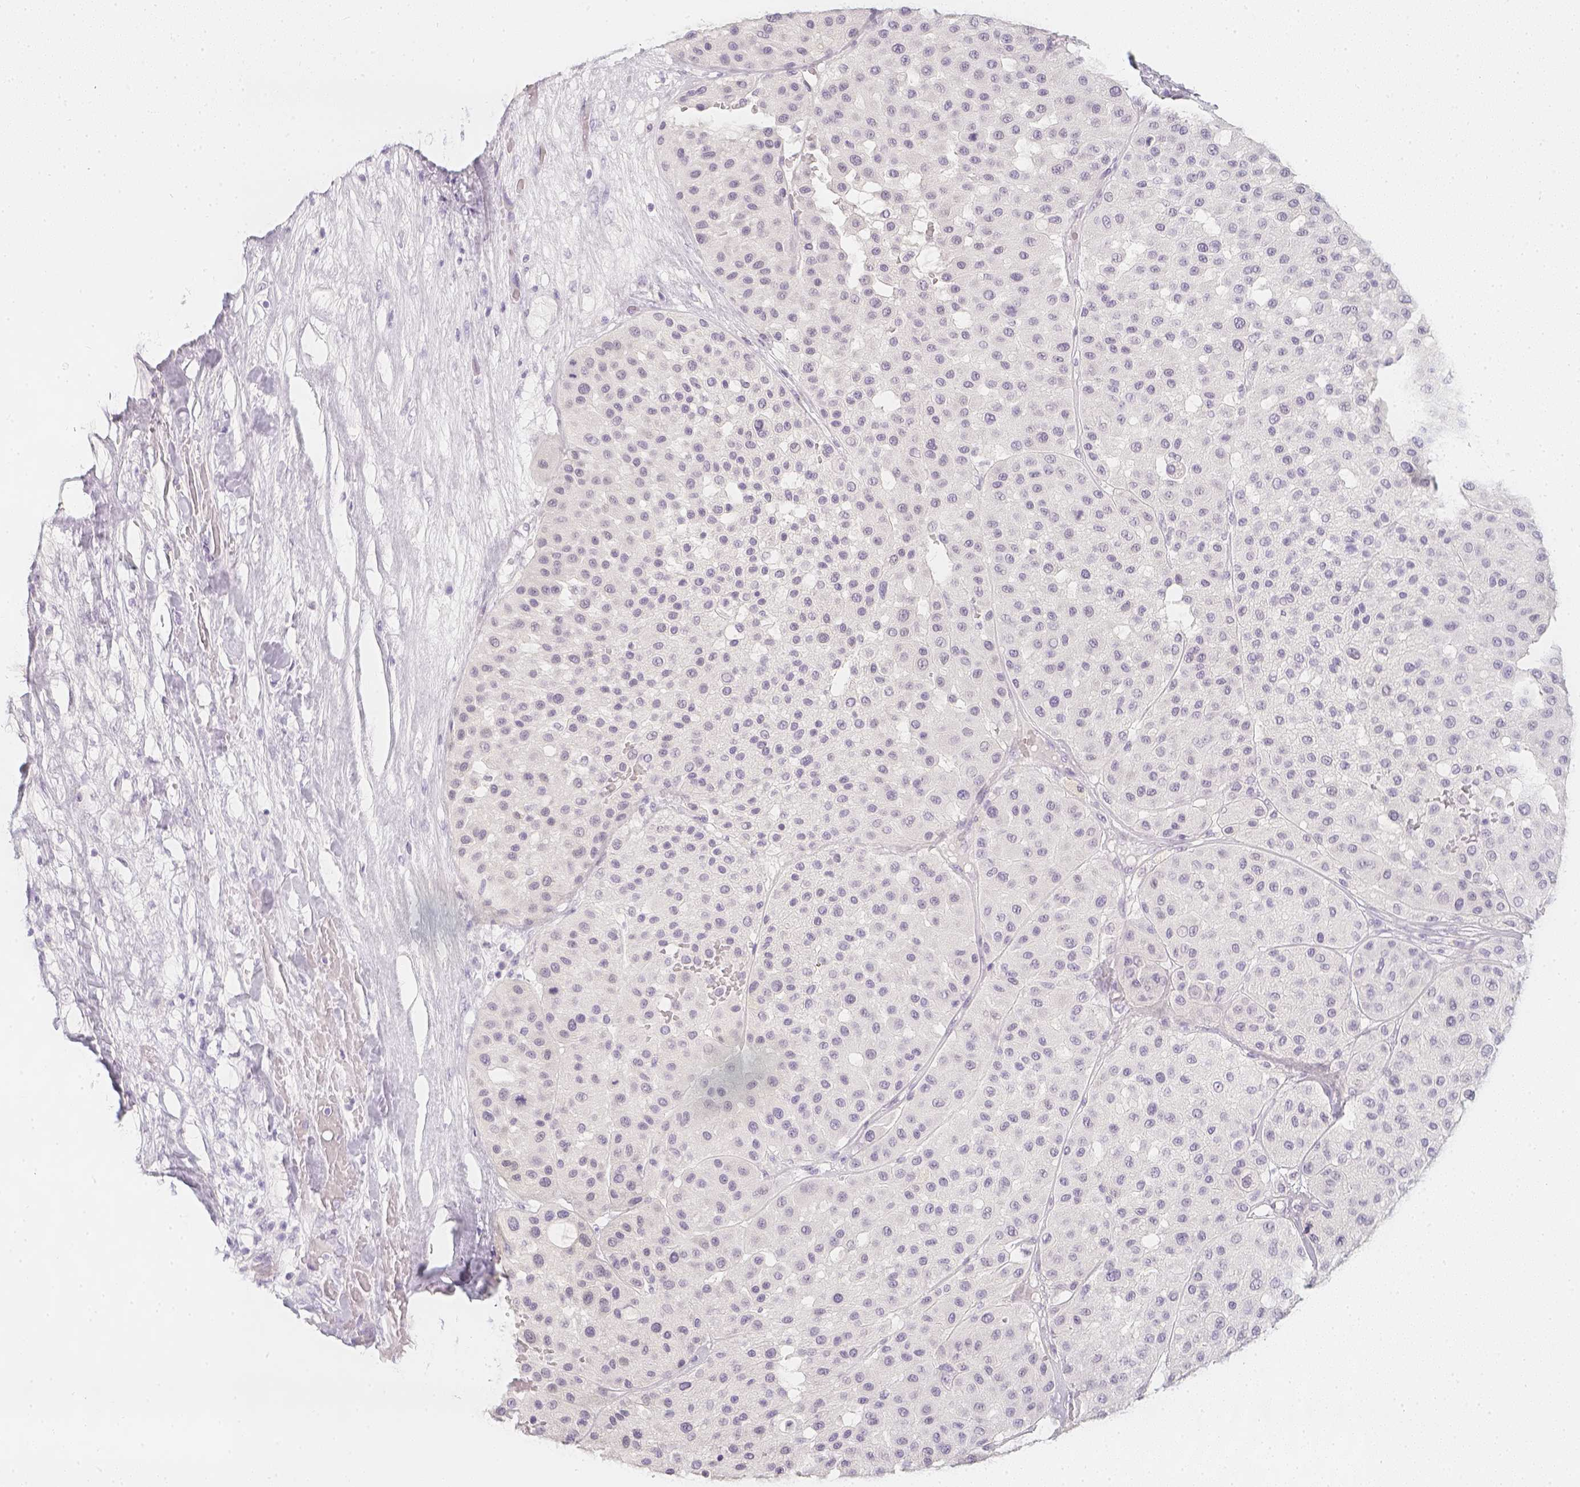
{"staining": {"intensity": "negative", "quantity": "none", "location": "none"}, "tissue": "melanoma", "cell_type": "Tumor cells", "image_type": "cancer", "snomed": [{"axis": "morphology", "description": "Malignant melanoma, Metastatic site"}, {"axis": "topography", "description": "Smooth muscle"}], "caption": "A high-resolution micrograph shows immunohistochemistry staining of melanoma, which displays no significant positivity in tumor cells.", "gene": "SLC18A1", "patient": {"sex": "male", "age": 41}}